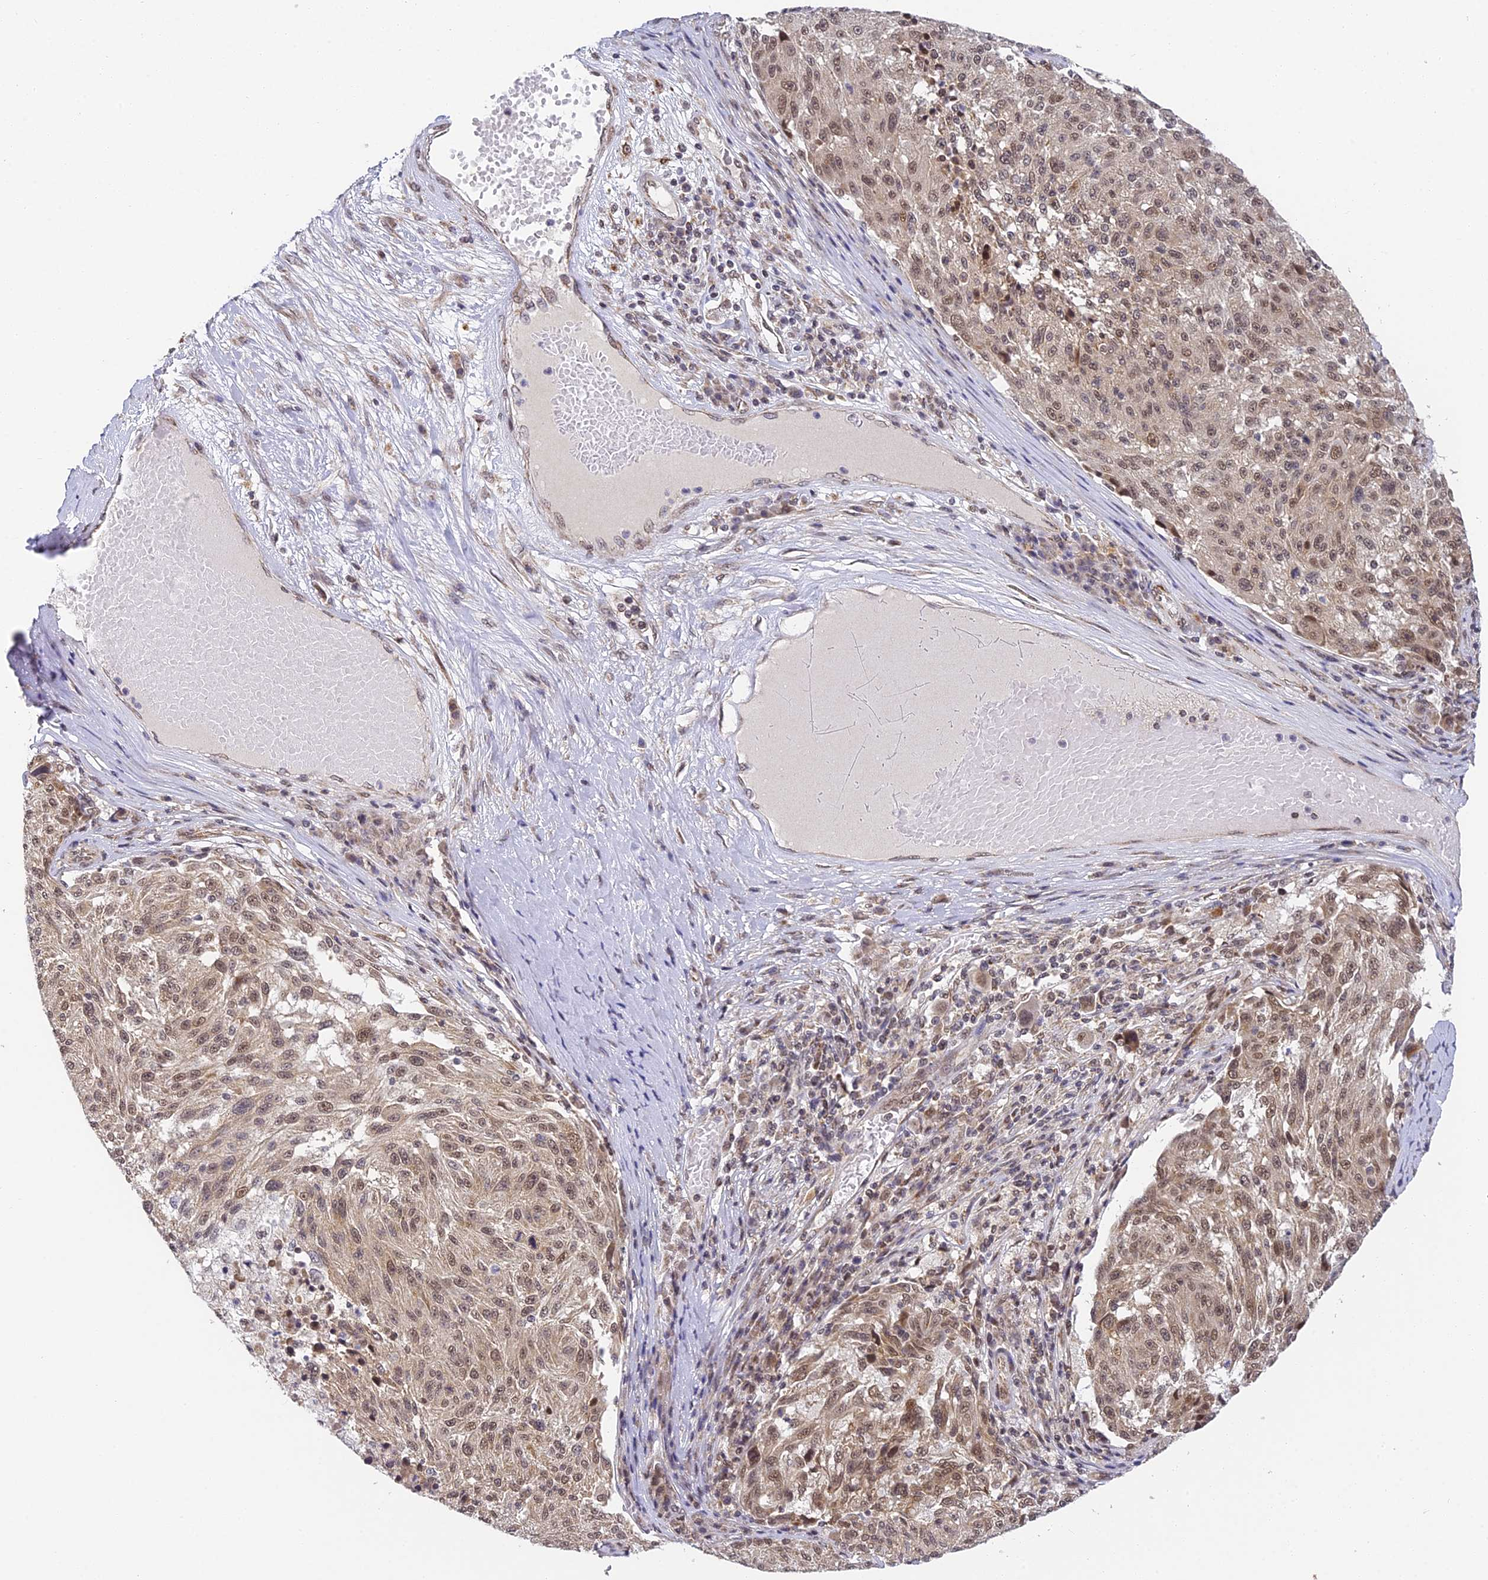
{"staining": {"intensity": "moderate", "quantity": ">75%", "location": "nuclear"}, "tissue": "melanoma", "cell_type": "Tumor cells", "image_type": "cancer", "snomed": [{"axis": "morphology", "description": "Malignant melanoma, NOS"}, {"axis": "topography", "description": "Skin"}], "caption": "Brown immunohistochemical staining in melanoma displays moderate nuclear expression in approximately >75% of tumor cells.", "gene": "DNAAF10", "patient": {"sex": "male", "age": 53}}